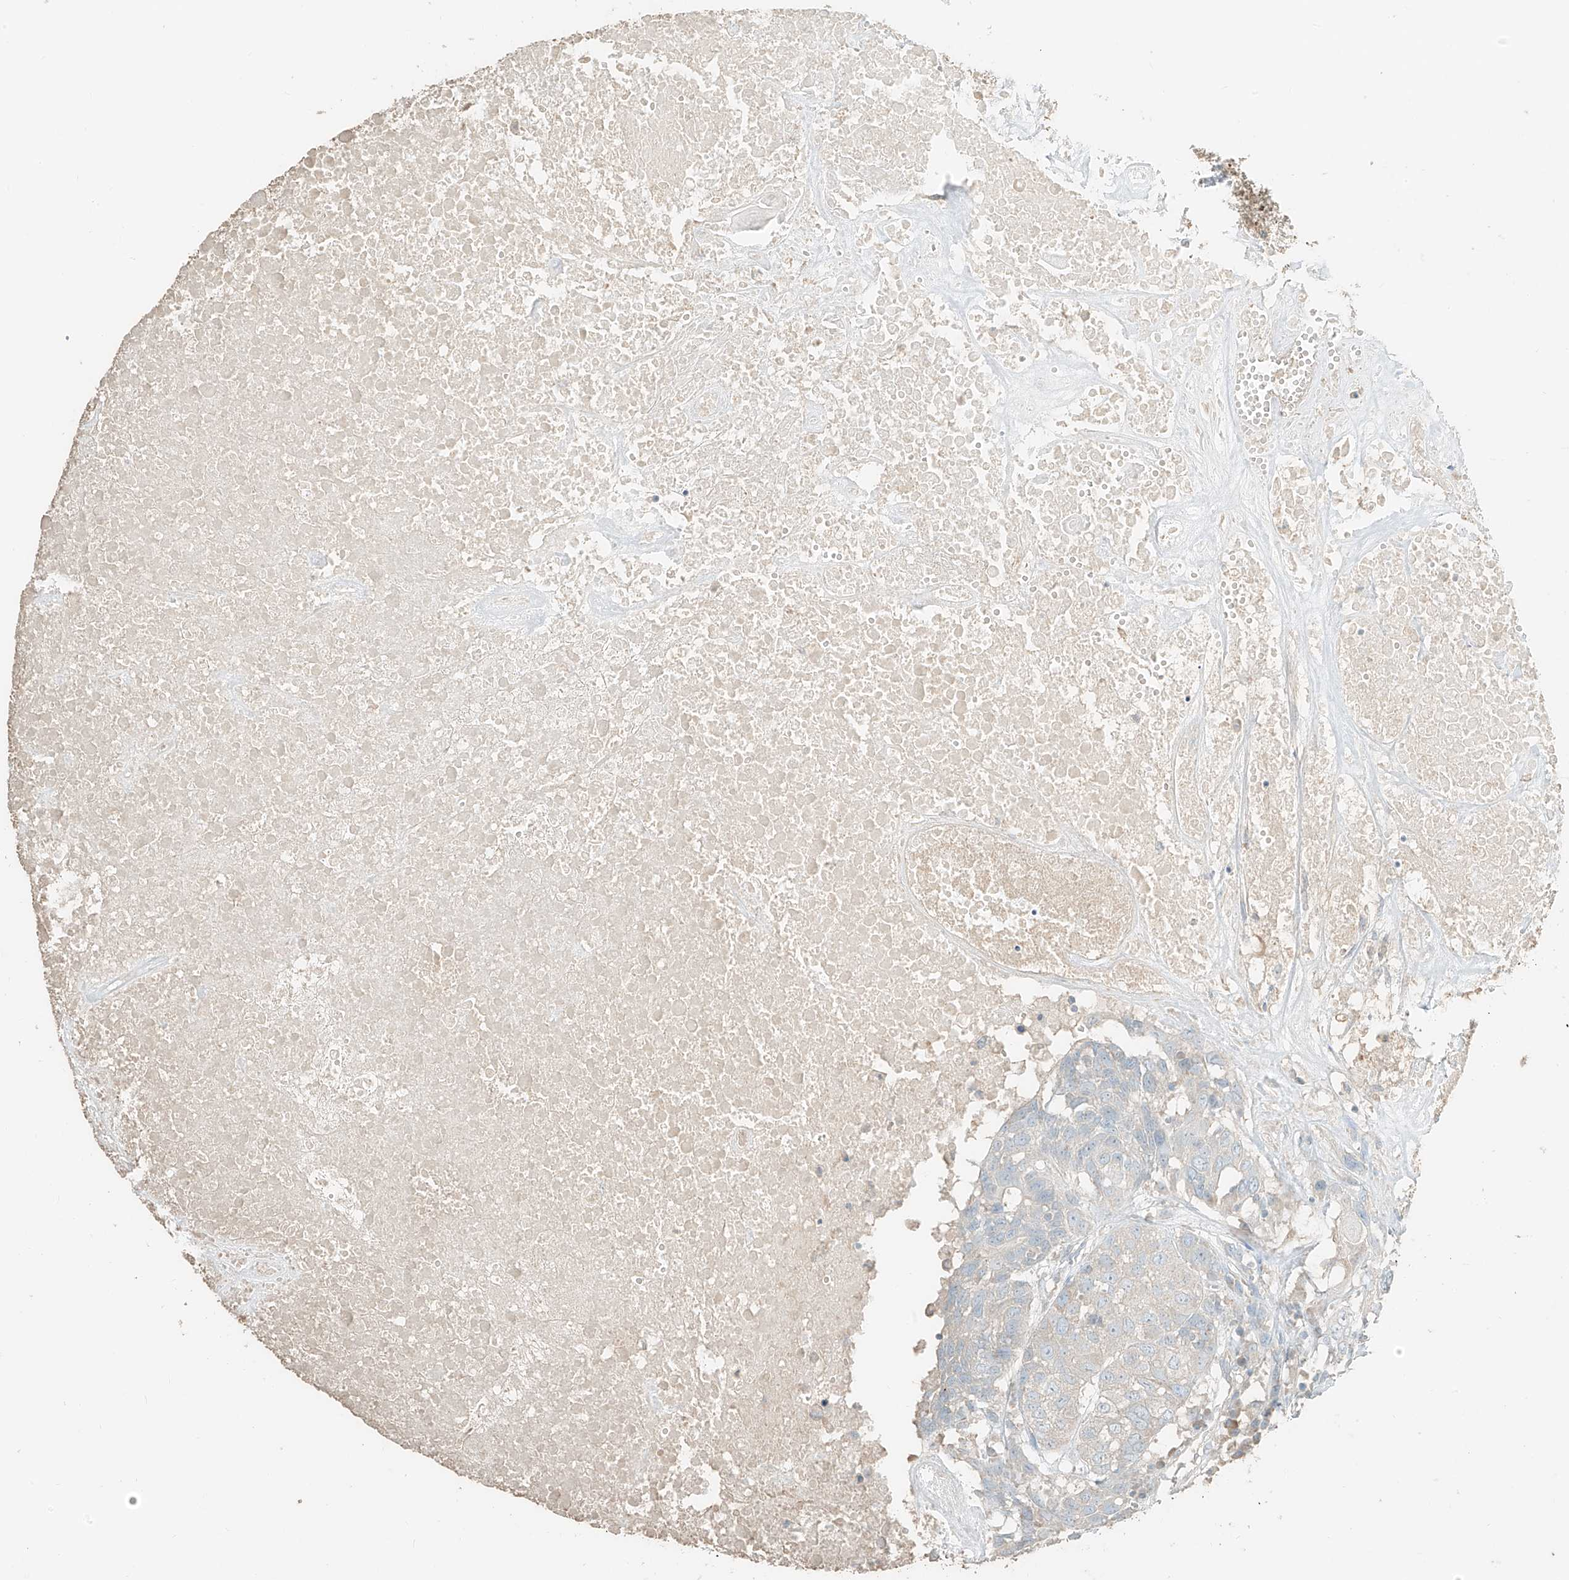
{"staining": {"intensity": "negative", "quantity": "none", "location": "none"}, "tissue": "head and neck cancer", "cell_type": "Tumor cells", "image_type": "cancer", "snomed": [{"axis": "morphology", "description": "Squamous cell carcinoma, NOS"}, {"axis": "topography", "description": "Head-Neck"}], "caption": "This photomicrograph is of head and neck cancer (squamous cell carcinoma) stained with immunohistochemistry to label a protein in brown with the nuclei are counter-stained blue. There is no positivity in tumor cells.", "gene": "RFTN2", "patient": {"sex": "male", "age": 66}}